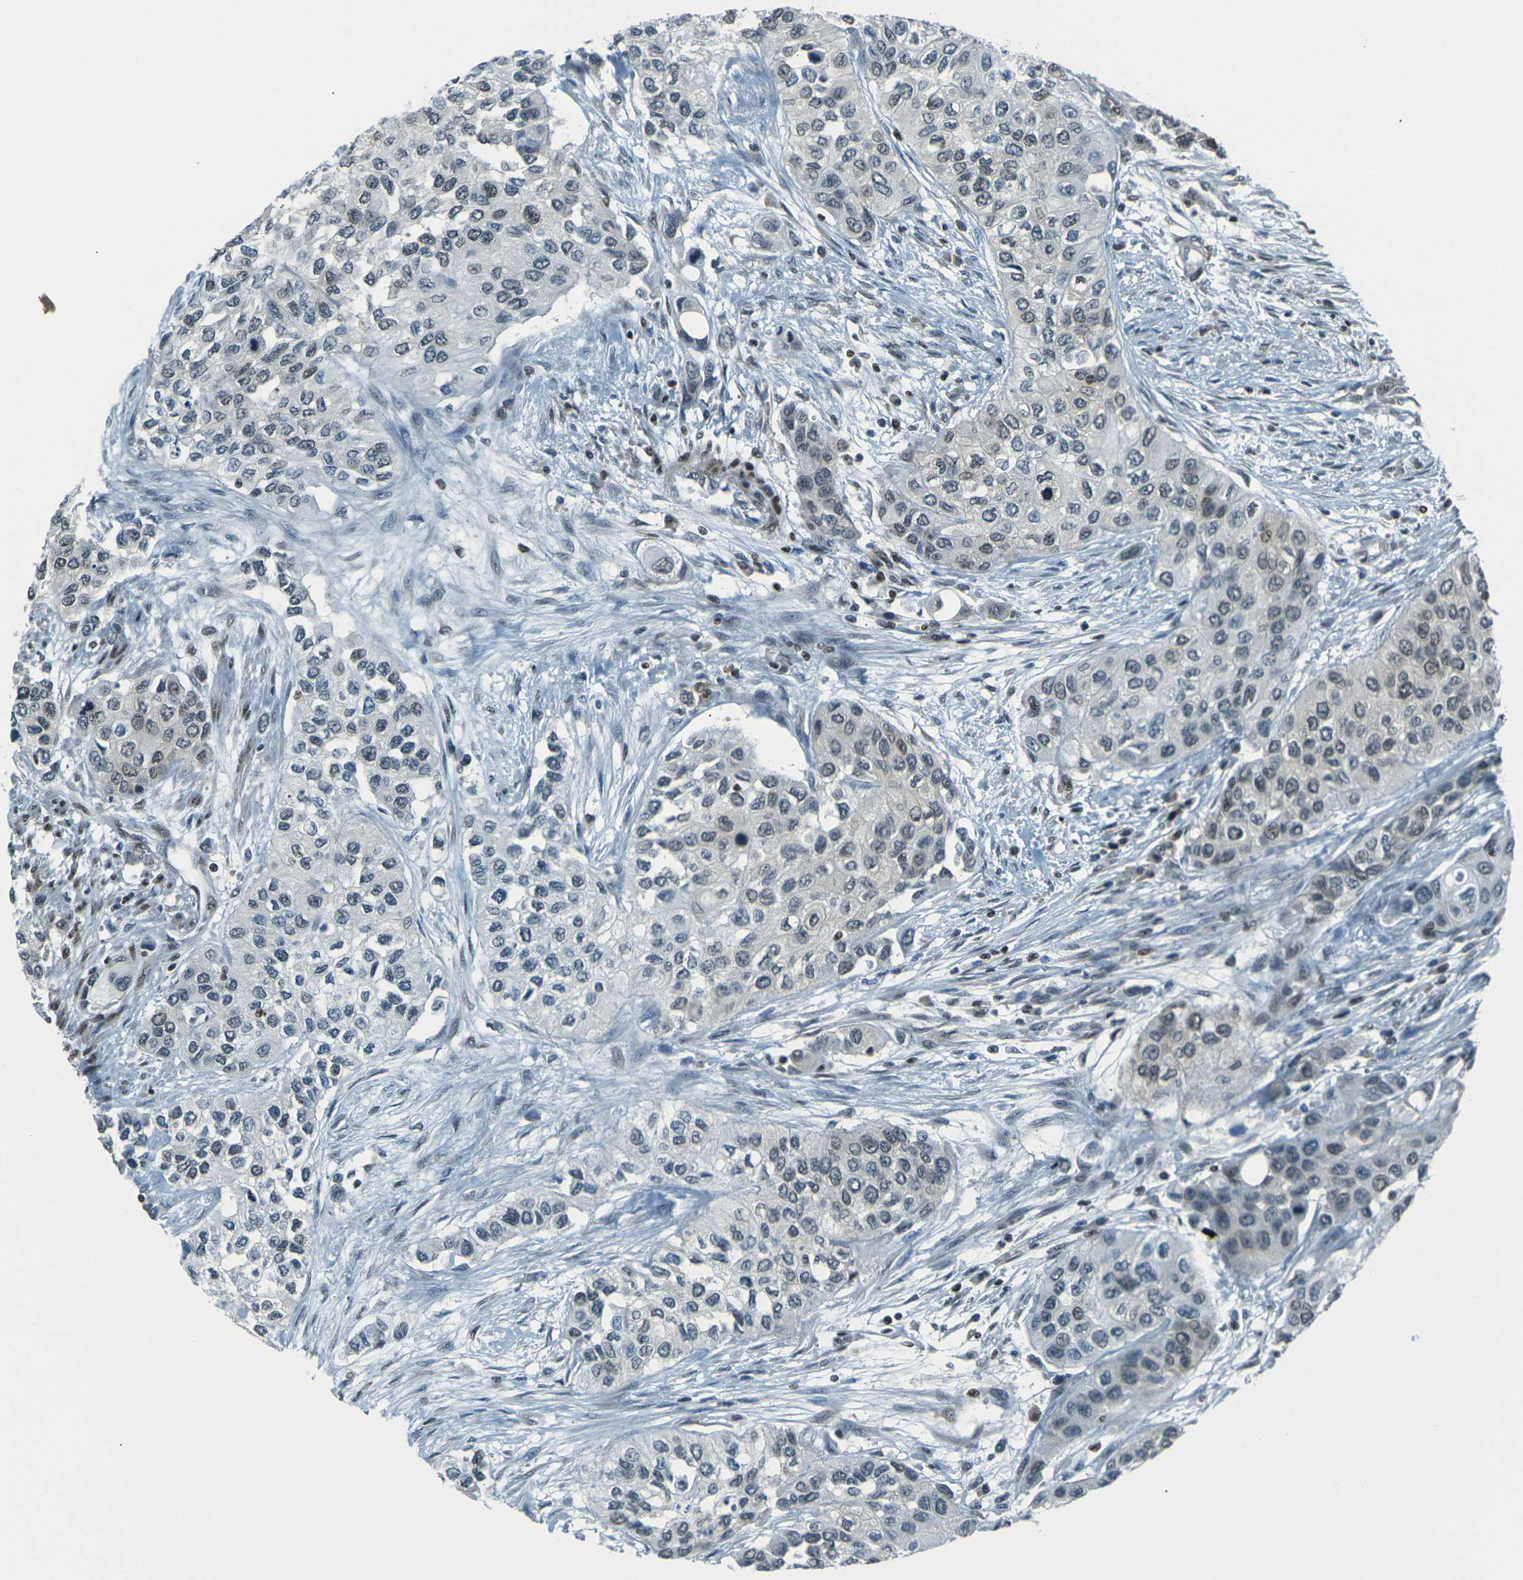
{"staining": {"intensity": "weak", "quantity": ">75%", "location": "nuclear"}, "tissue": "urothelial cancer", "cell_type": "Tumor cells", "image_type": "cancer", "snomed": [{"axis": "morphology", "description": "Urothelial carcinoma, High grade"}, {"axis": "topography", "description": "Urinary bladder"}], "caption": "Human urothelial cancer stained for a protein (brown) shows weak nuclear positive positivity in approximately >75% of tumor cells.", "gene": "NHEJ1", "patient": {"sex": "female", "age": 56}}